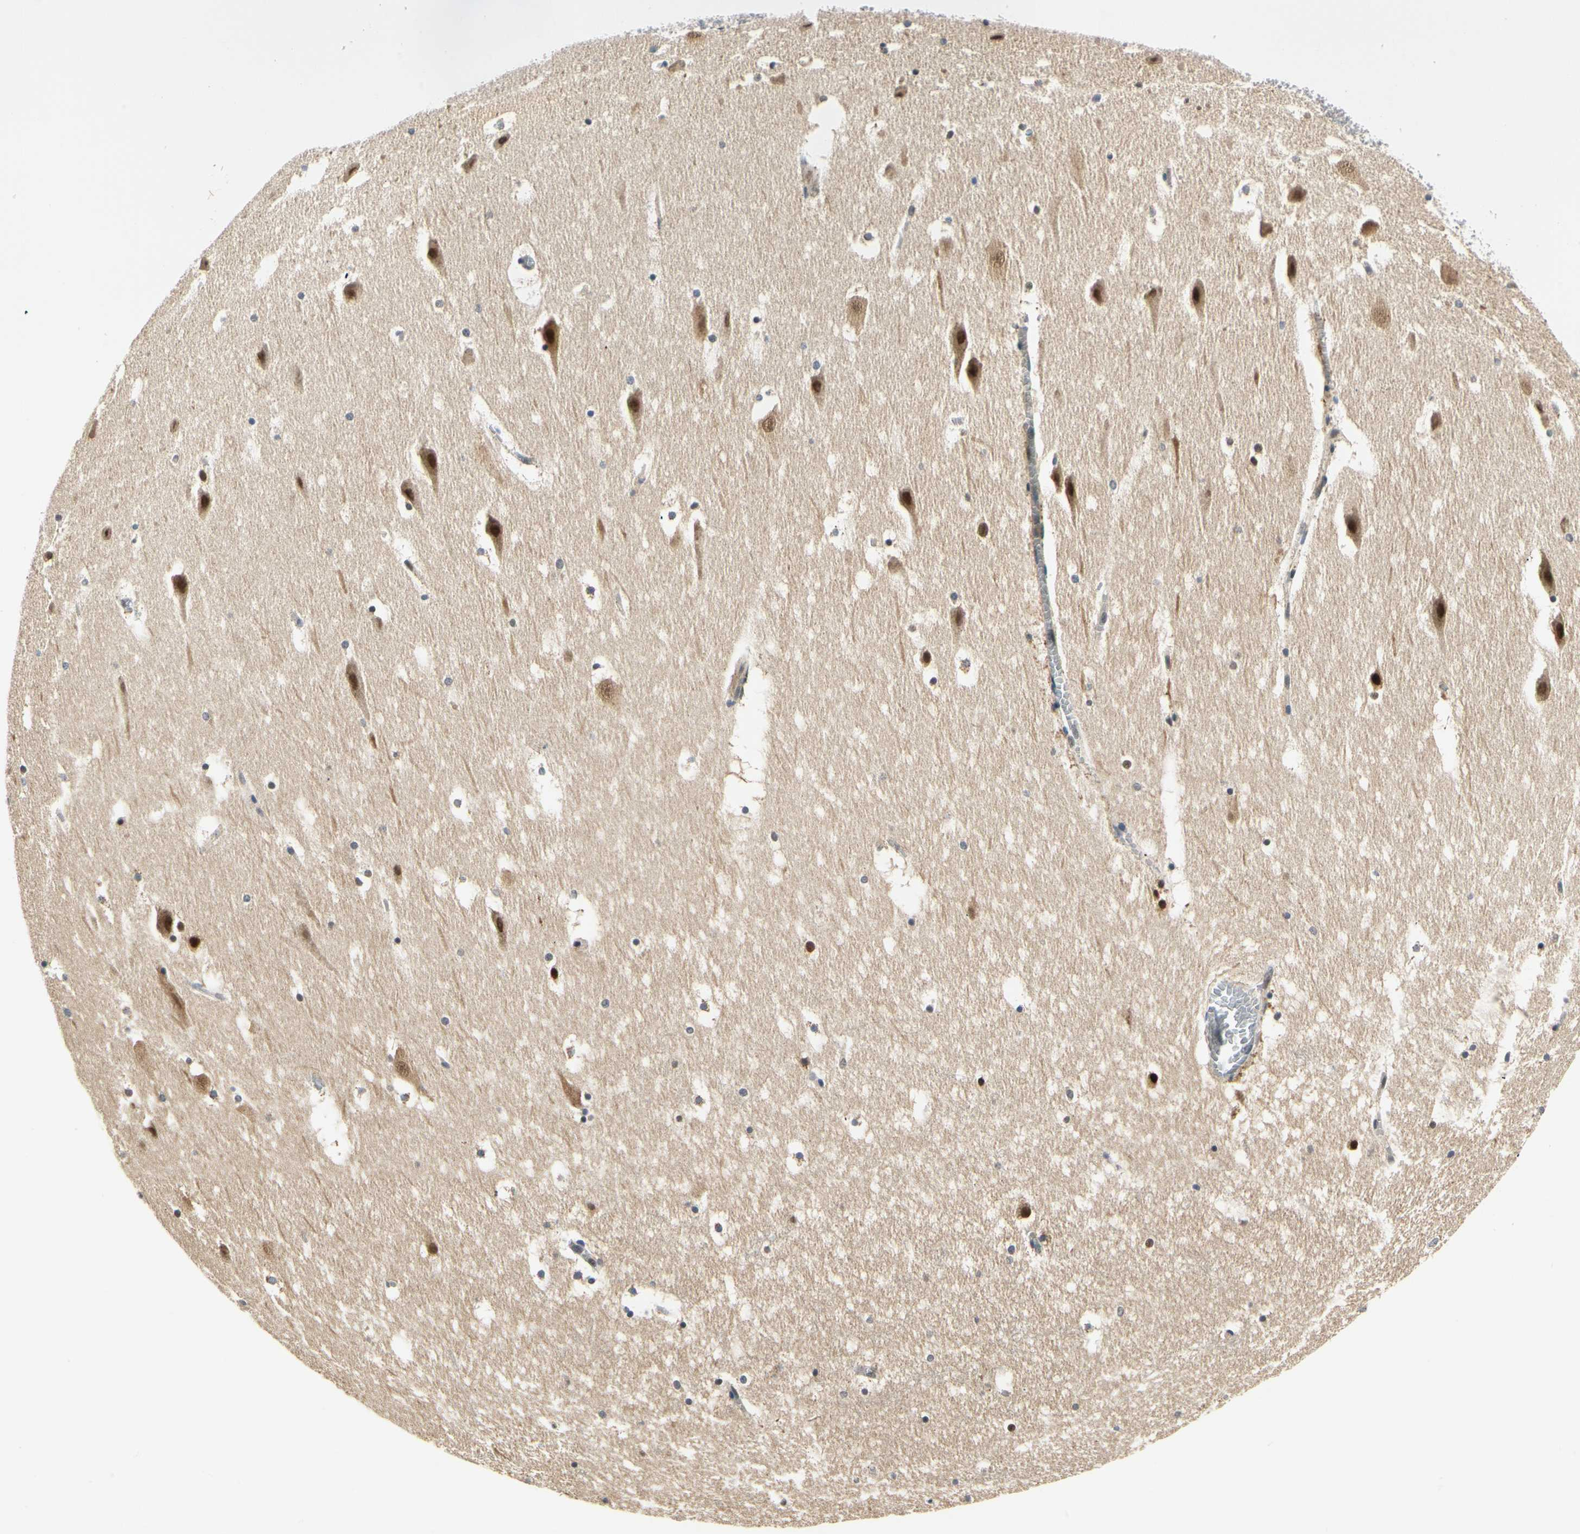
{"staining": {"intensity": "weak", "quantity": "25%-75%", "location": "cytoplasmic/membranous"}, "tissue": "hippocampus", "cell_type": "Glial cells", "image_type": "normal", "snomed": [{"axis": "morphology", "description": "Normal tissue, NOS"}, {"axis": "topography", "description": "Hippocampus"}], "caption": "Human hippocampus stained with a brown dye demonstrates weak cytoplasmic/membranous positive positivity in about 25%-75% of glial cells.", "gene": "PDK2", "patient": {"sex": "male", "age": 45}}